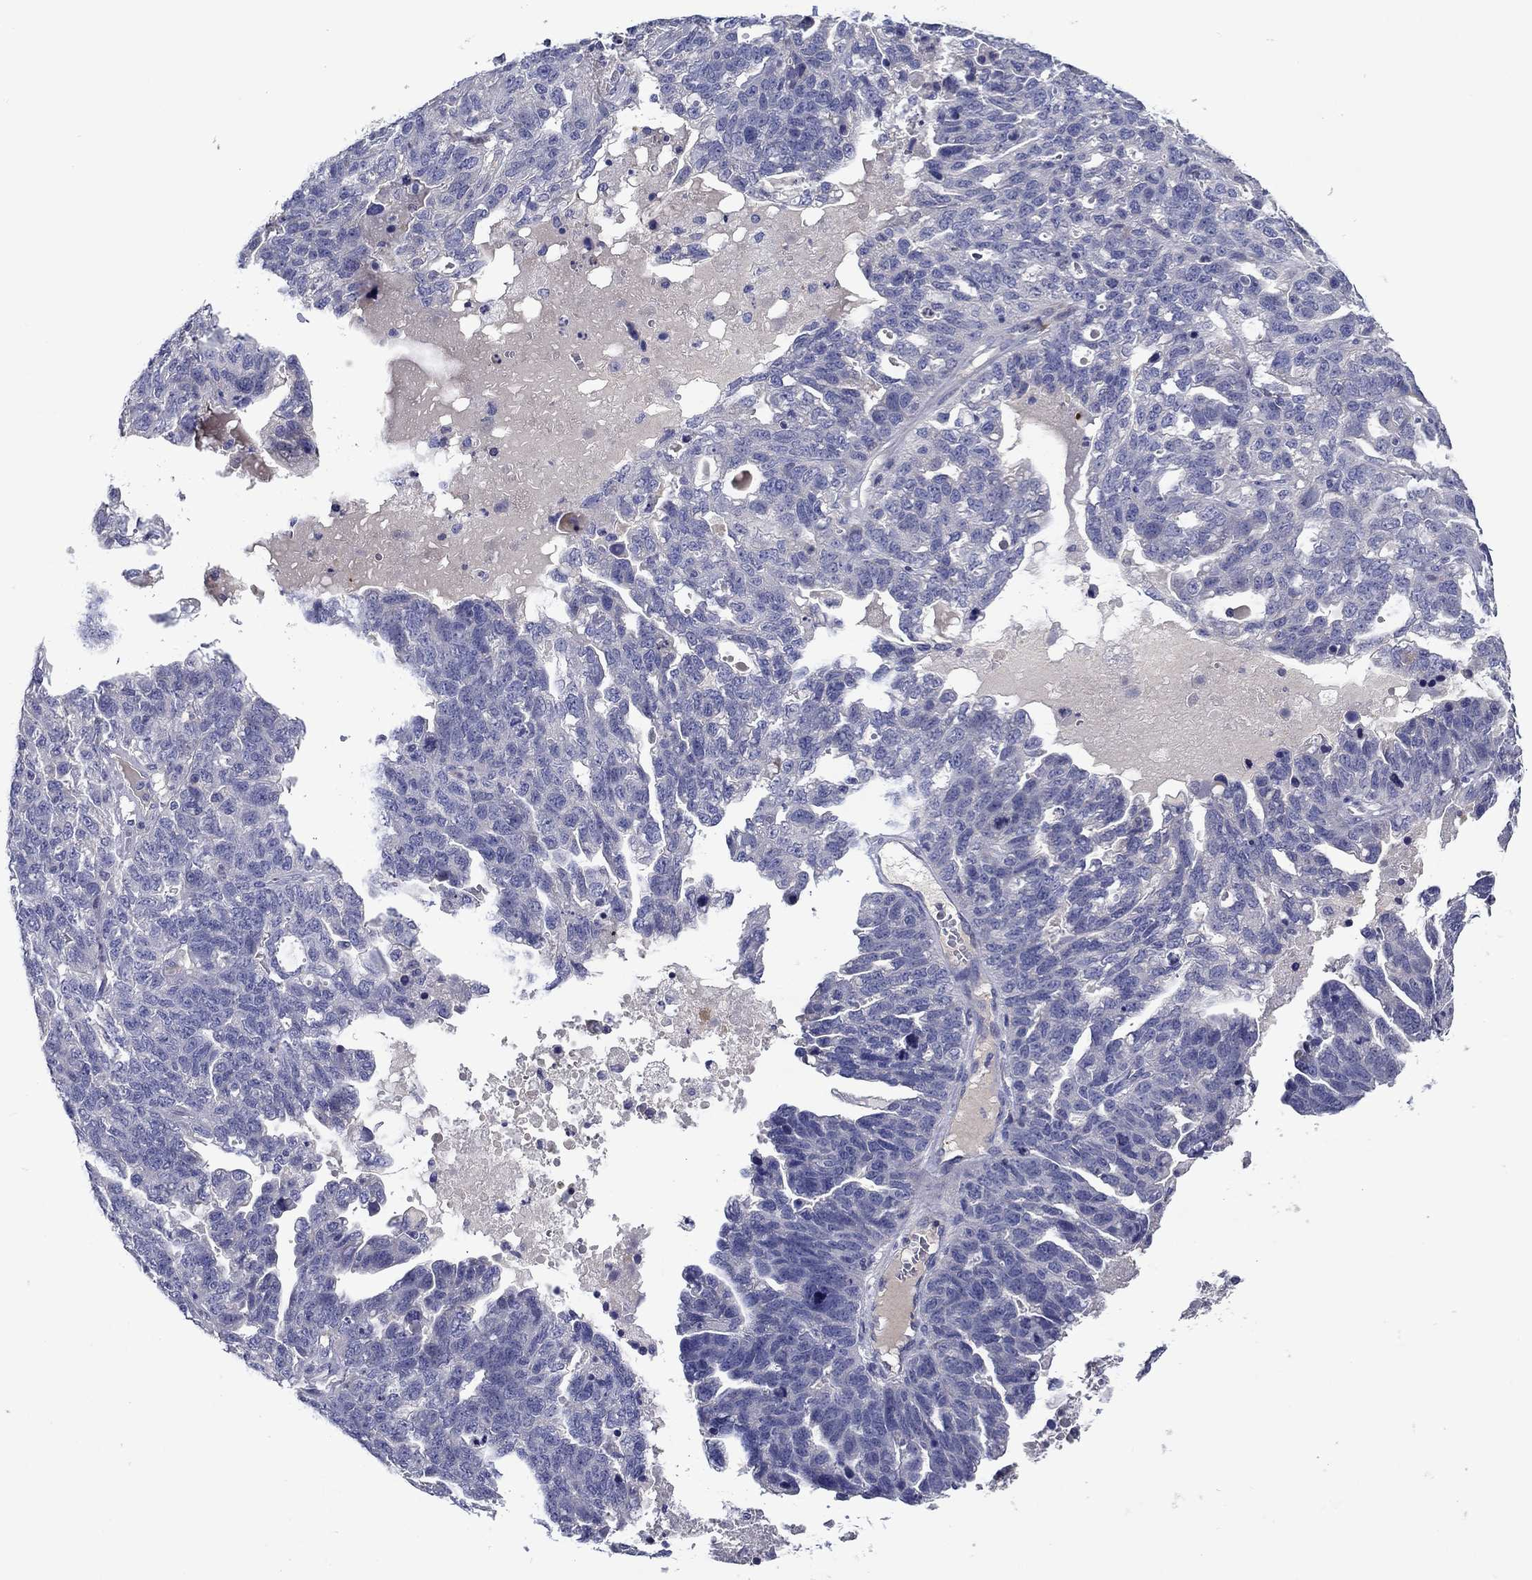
{"staining": {"intensity": "negative", "quantity": "none", "location": "none"}, "tissue": "ovarian cancer", "cell_type": "Tumor cells", "image_type": "cancer", "snomed": [{"axis": "morphology", "description": "Cystadenocarcinoma, serous, NOS"}, {"axis": "topography", "description": "Ovary"}], "caption": "This is a photomicrograph of immunohistochemistry (IHC) staining of ovarian cancer, which shows no staining in tumor cells.", "gene": "CNDP1", "patient": {"sex": "female", "age": 71}}